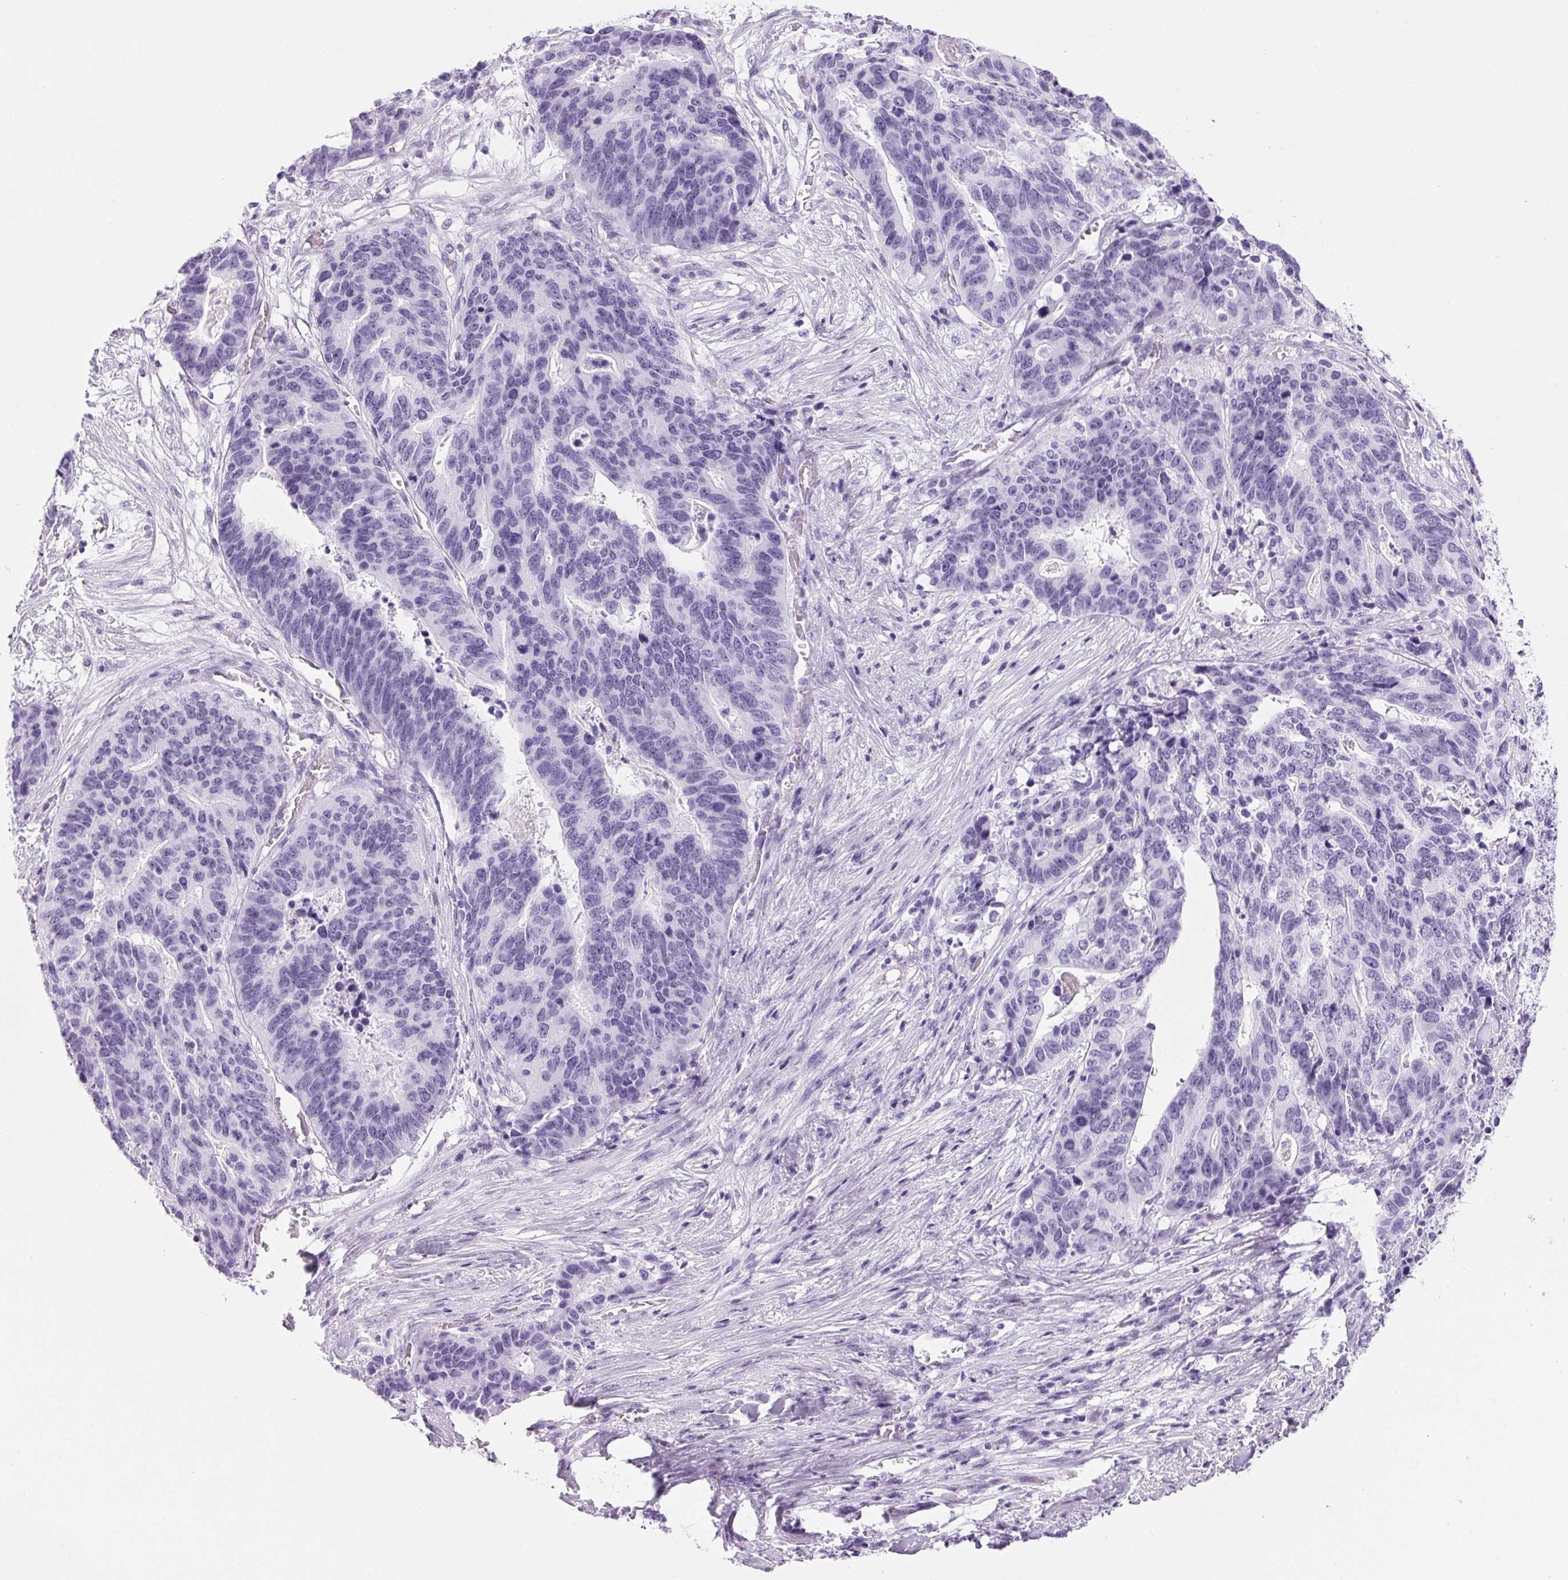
{"staining": {"intensity": "negative", "quantity": "none", "location": "none"}, "tissue": "stomach cancer", "cell_type": "Tumor cells", "image_type": "cancer", "snomed": [{"axis": "morphology", "description": "Adenocarcinoma, NOS"}, {"axis": "topography", "description": "Stomach, upper"}], "caption": "Immunohistochemistry of stomach cancer (adenocarcinoma) shows no staining in tumor cells.", "gene": "PPP1R1A", "patient": {"sex": "female", "age": 67}}